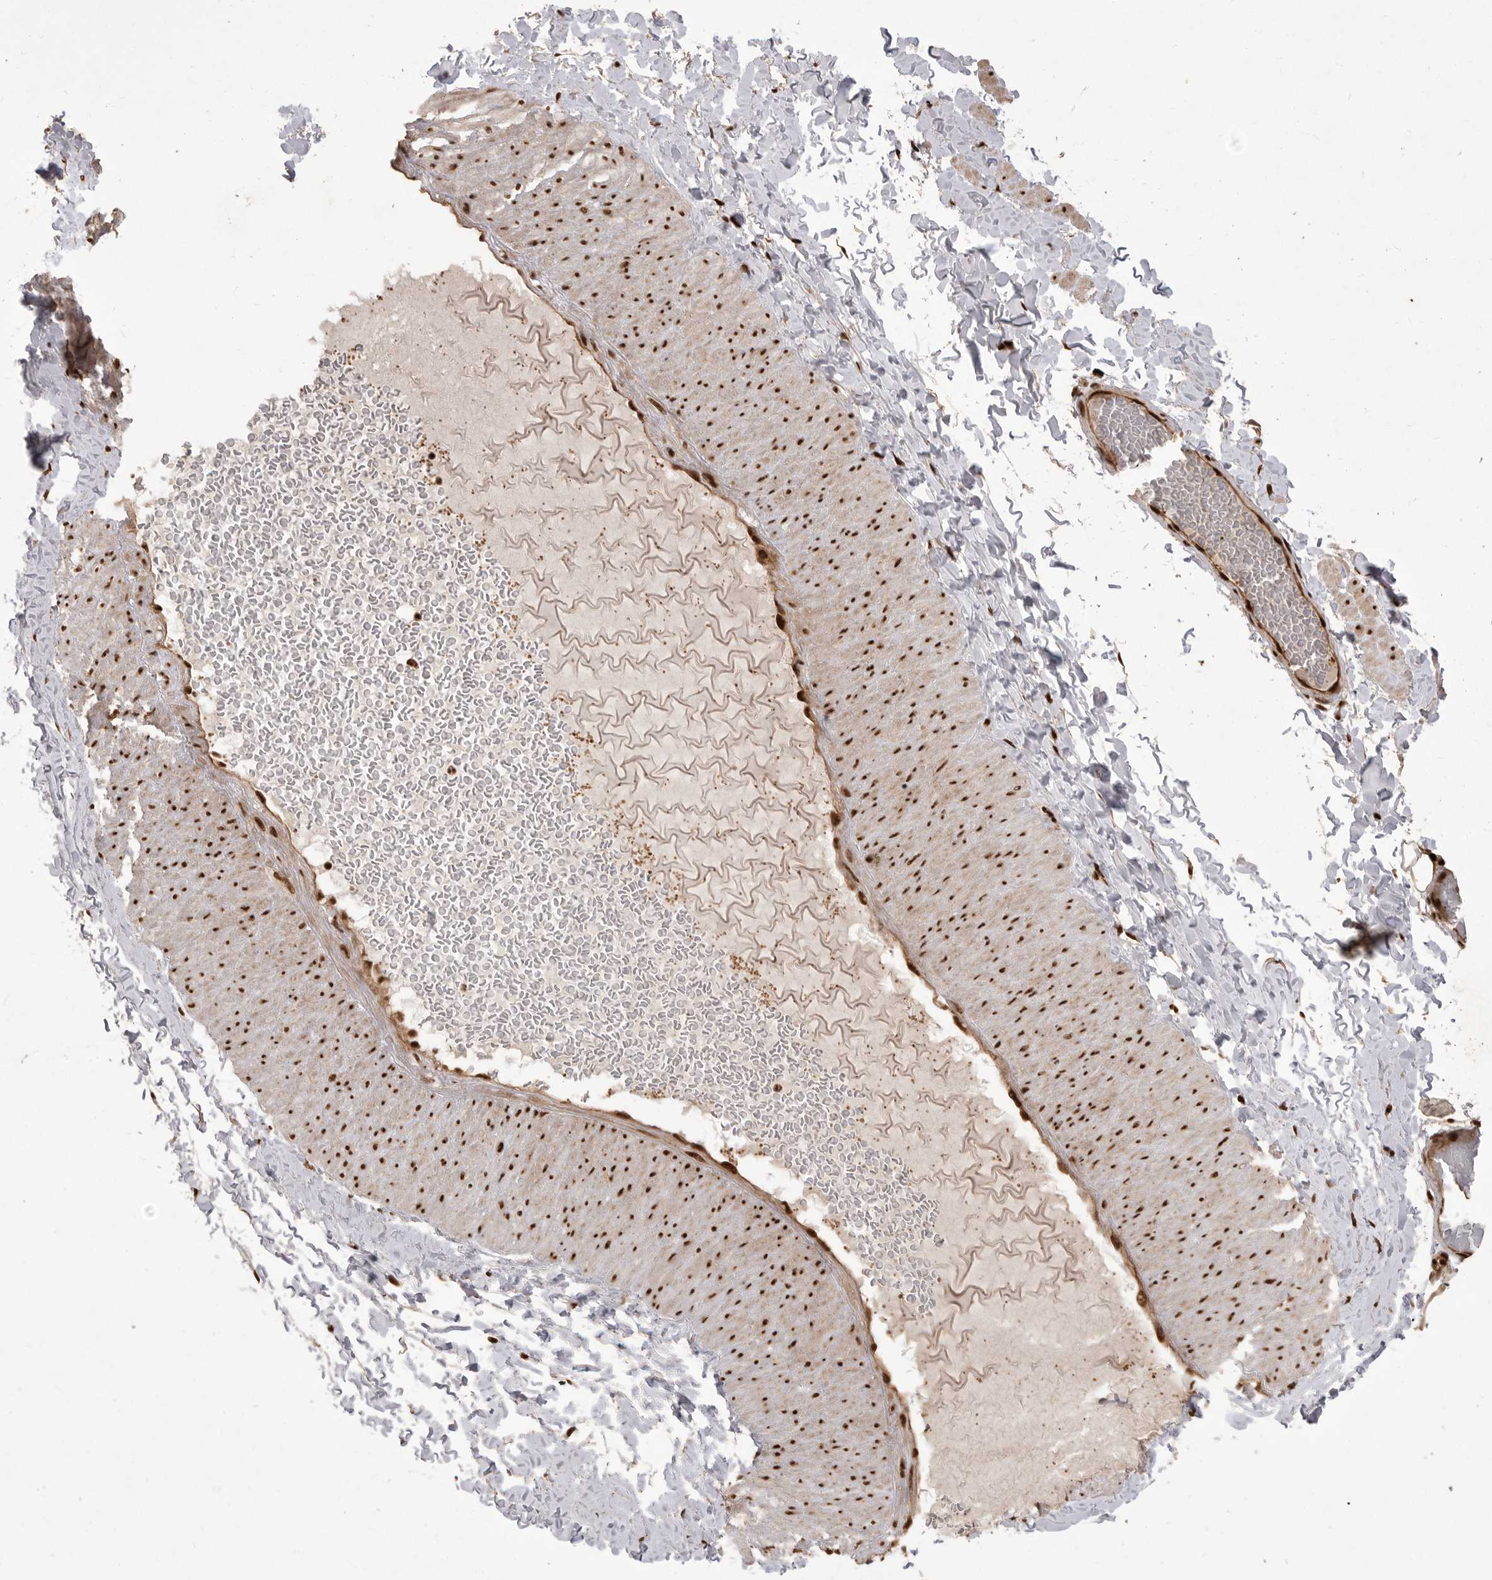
{"staining": {"intensity": "strong", "quantity": "25%-75%", "location": "cytoplasmic/membranous,nuclear"}, "tissue": "adipose tissue", "cell_type": "Adipocytes", "image_type": "normal", "snomed": [{"axis": "morphology", "description": "Normal tissue, NOS"}, {"axis": "topography", "description": "Adipose tissue"}, {"axis": "topography", "description": "Vascular tissue"}, {"axis": "topography", "description": "Peripheral nerve tissue"}], "caption": "High-magnification brightfield microscopy of normal adipose tissue stained with DAB (3,3'-diaminobenzidine) (brown) and counterstained with hematoxylin (blue). adipocytes exhibit strong cytoplasmic/membranous,nuclear expression is identified in approximately25%-75% of cells. (DAB (3,3'-diaminobenzidine) = brown stain, brightfield microscopy at high magnification).", "gene": "PPP1R8", "patient": {"sex": "male", "age": 25}}